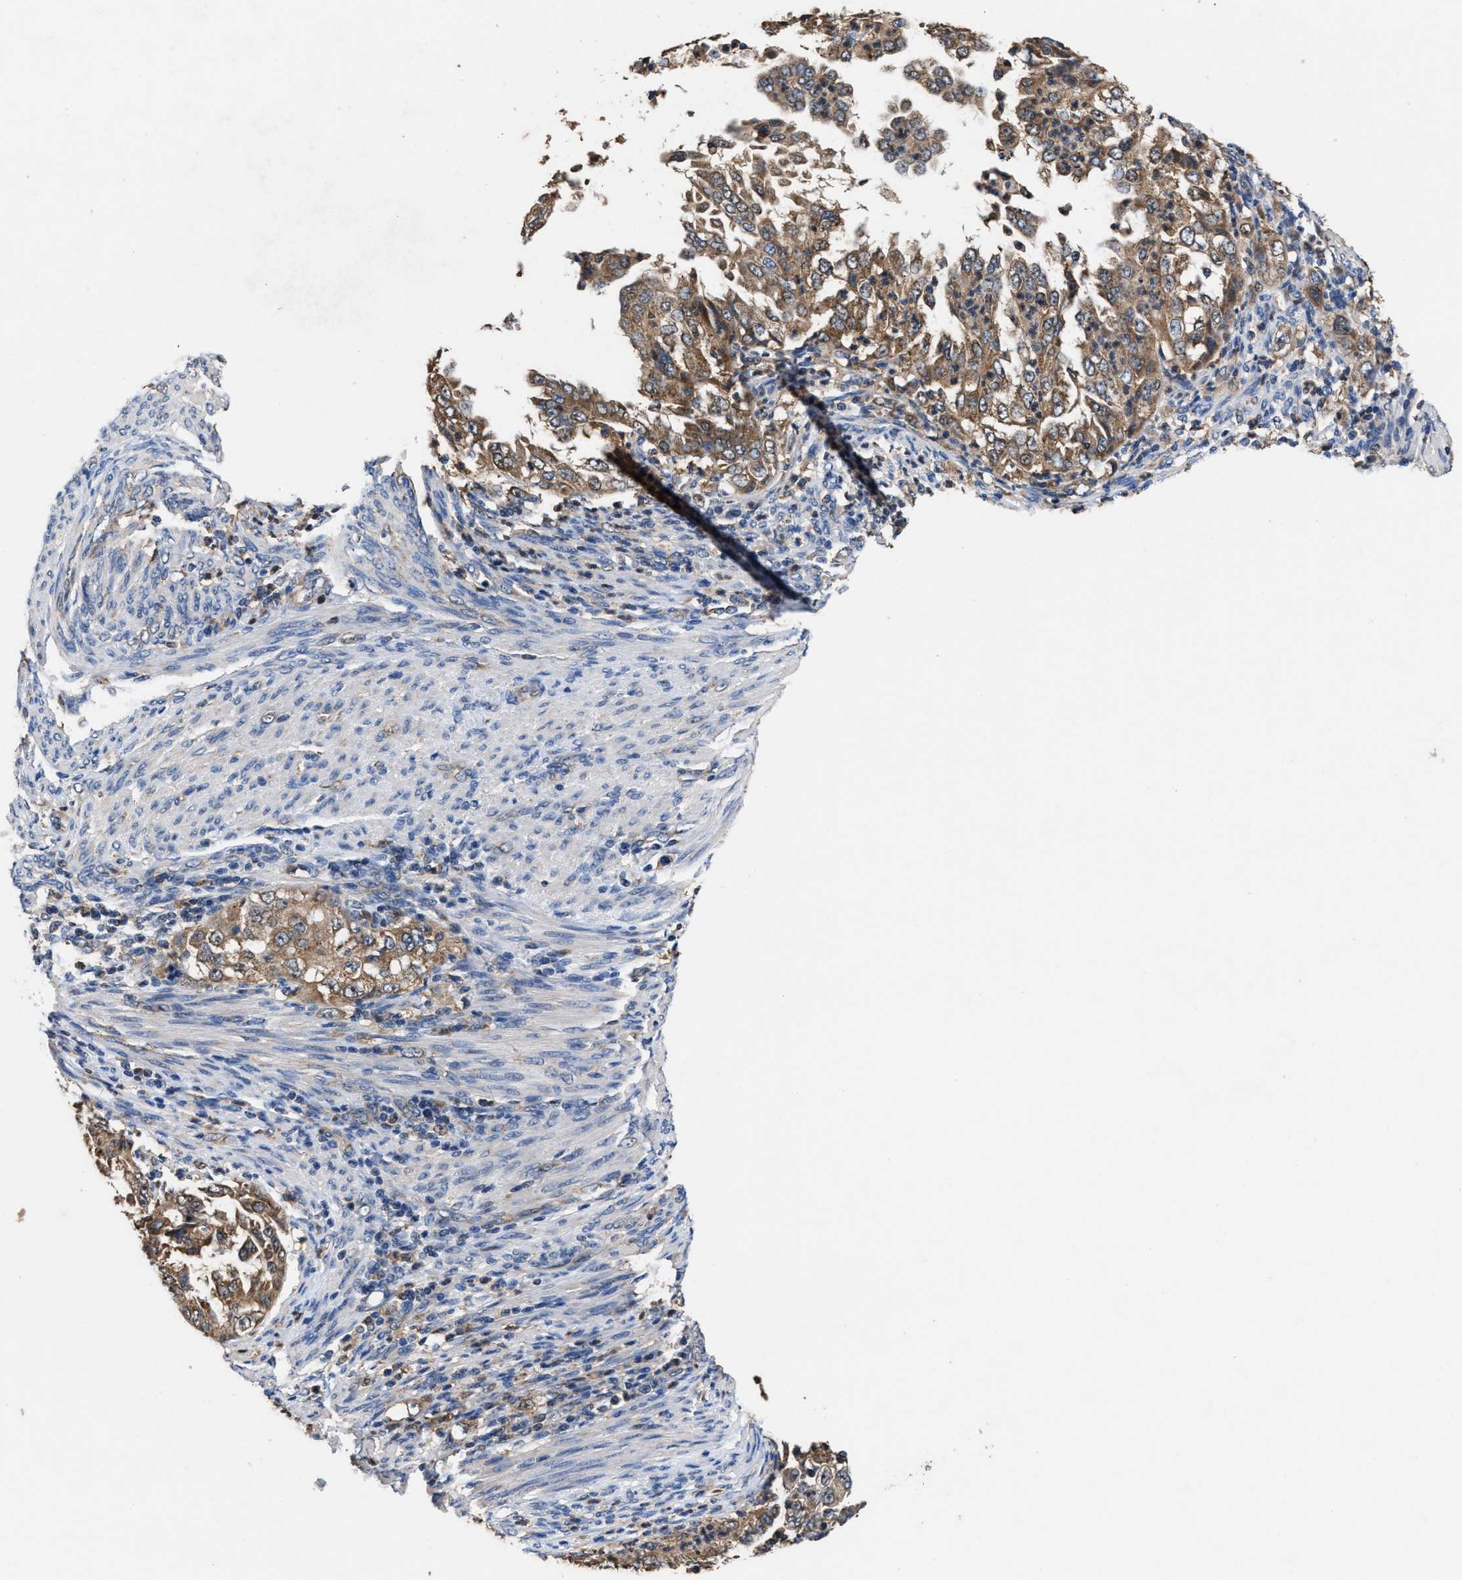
{"staining": {"intensity": "moderate", "quantity": ">75%", "location": "cytoplasmic/membranous"}, "tissue": "endometrial cancer", "cell_type": "Tumor cells", "image_type": "cancer", "snomed": [{"axis": "morphology", "description": "Adenocarcinoma, NOS"}, {"axis": "topography", "description": "Endometrium"}], "caption": "Tumor cells show moderate cytoplasmic/membranous positivity in about >75% of cells in adenocarcinoma (endometrial).", "gene": "ACLY", "patient": {"sex": "female", "age": 85}}